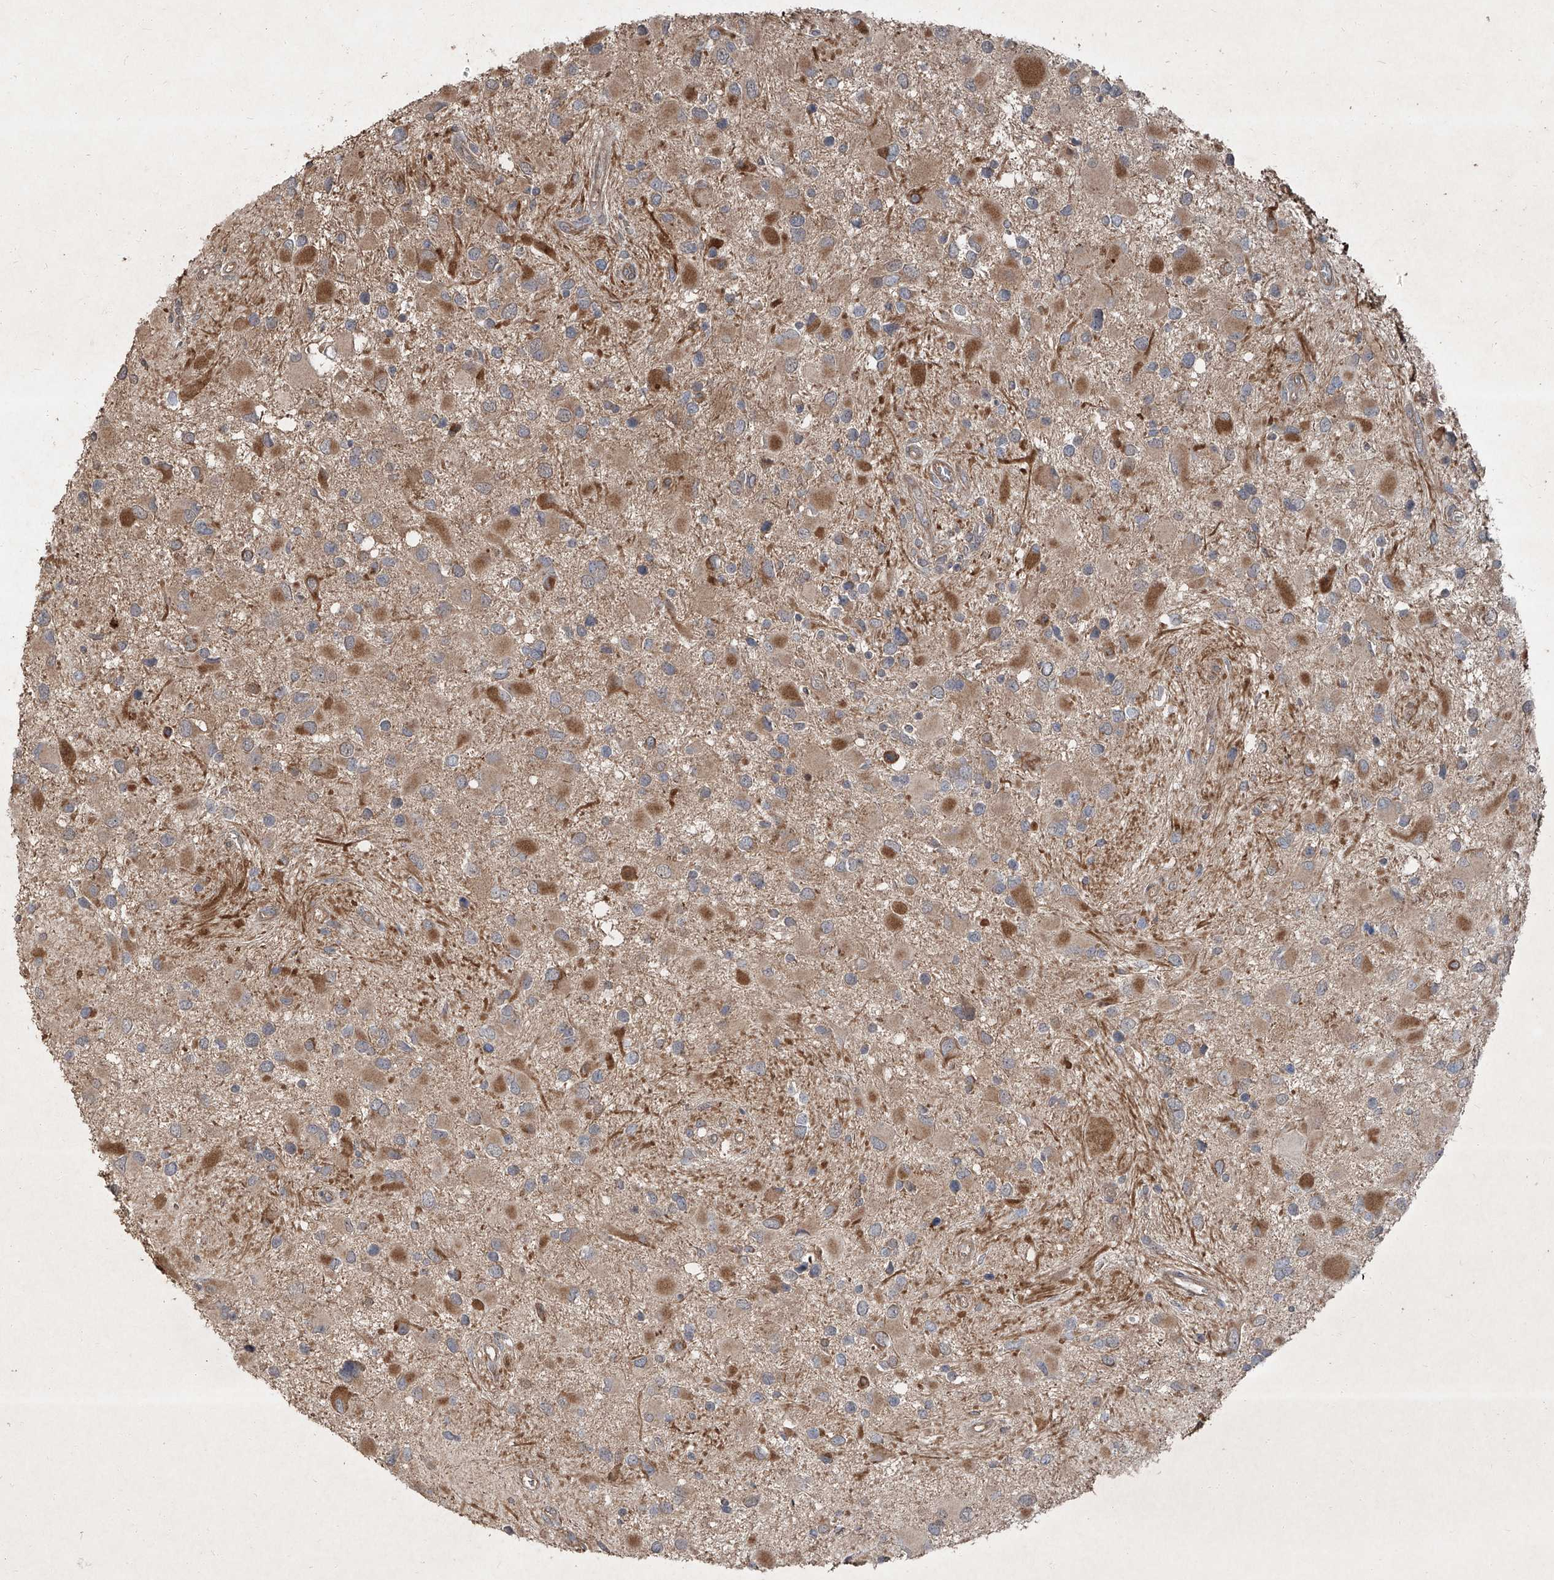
{"staining": {"intensity": "moderate", "quantity": "<25%", "location": "cytoplasmic/membranous"}, "tissue": "glioma", "cell_type": "Tumor cells", "image_type": "cancer", "snomed": [{"axis": "morphology", "description": "Glioma, malignant, High grade"}, {"axis": "topography", "description": "Brain"}], "caption": "This is a histology image of immunohistochemistry (IHC) staining of malignant glioma (high-grade), which shows moderate positivity in the cytoplasmic/membranous of tumor cells.", "gene": "CCN1", "patient": {"sex": "male", "age": 53}}